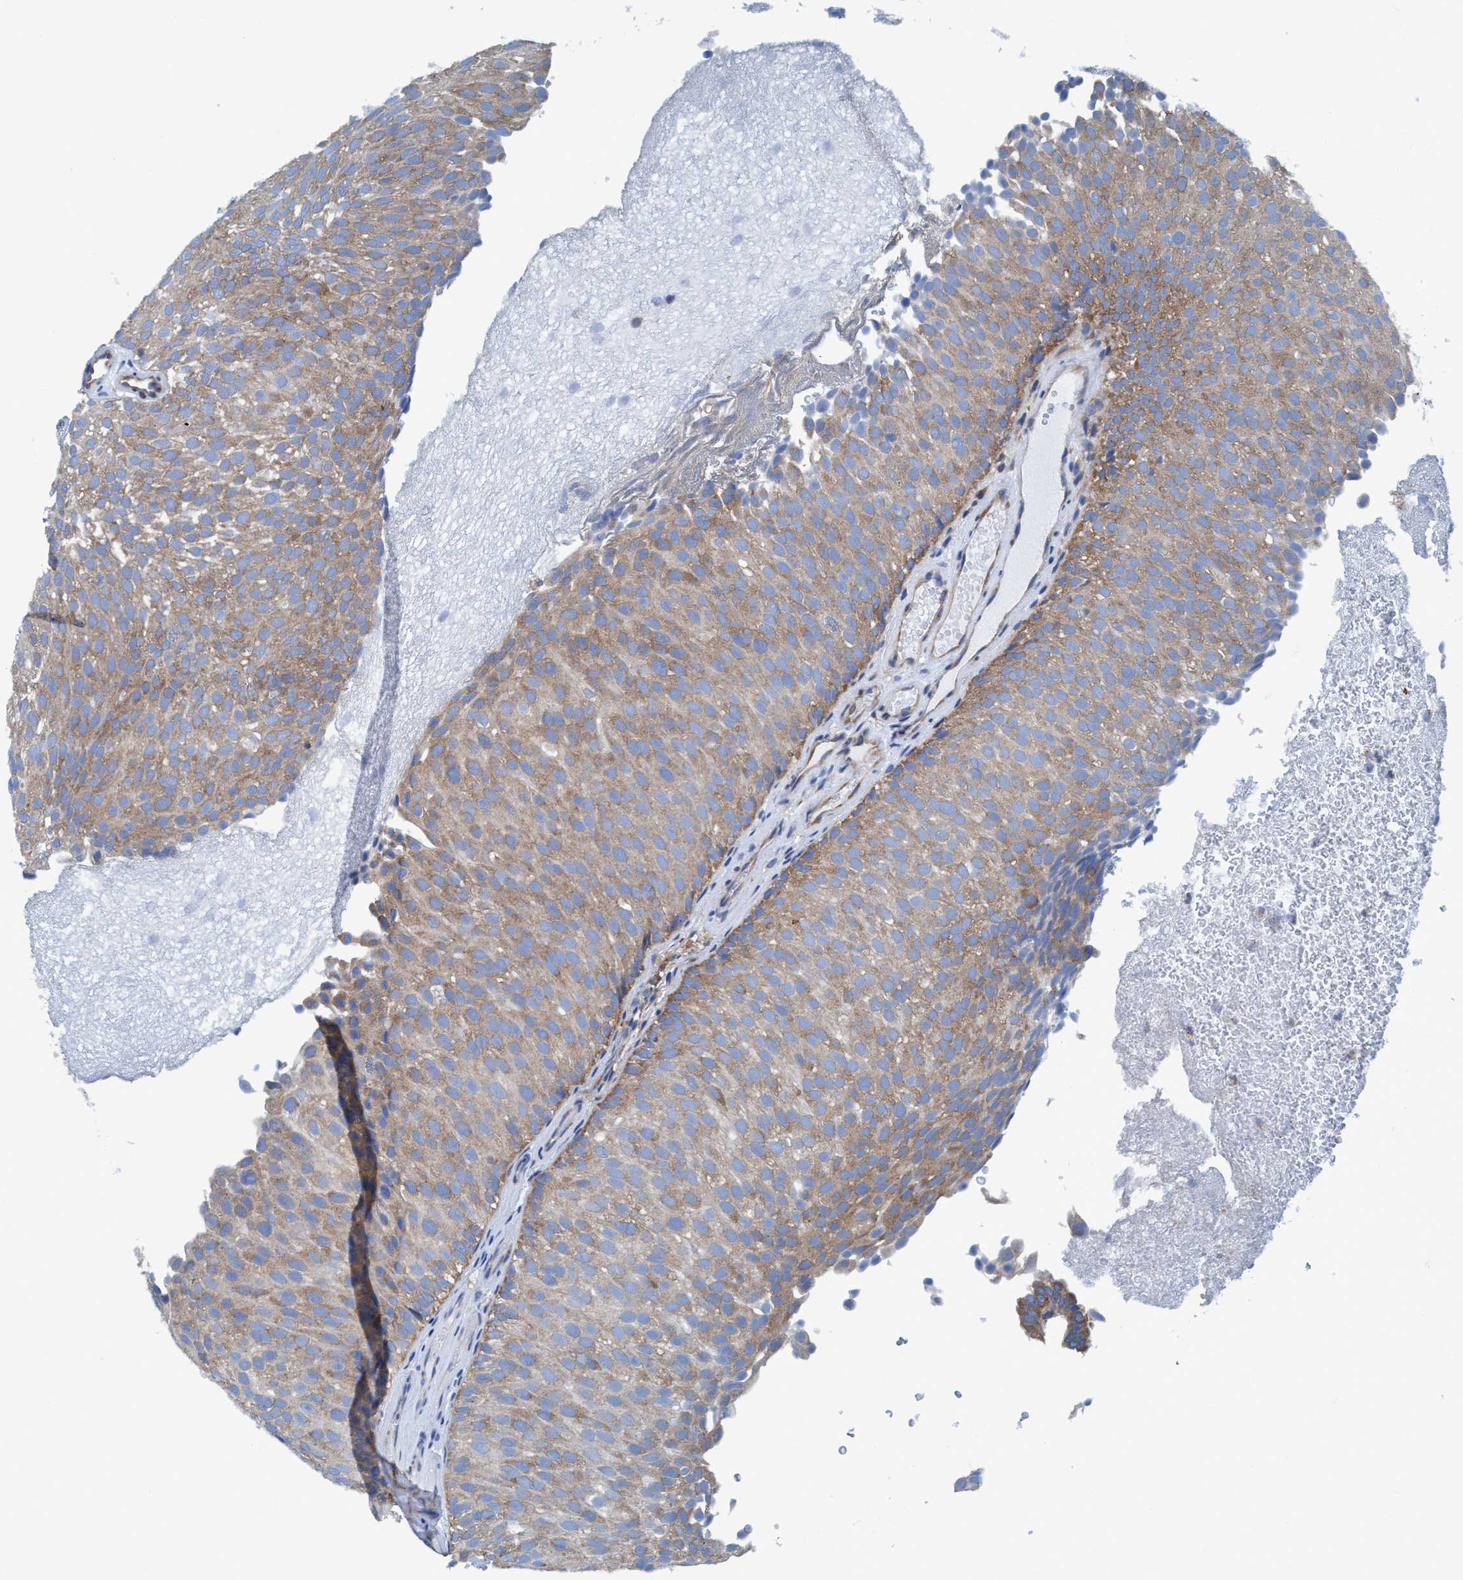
{"staining": {"intensity": "weak", "quantity": ">75%", "location": "cytoplasmic/membranous"}, "tissue": "urothelial cancer", "cell_type": "Tumor cells", "image_type": "cancer", "snomed": [{"axis": "morphology", "description": "Urothelial carcinoma, Low grade"}, {"axis": "topography", "description": "Urinary bladder"}], "caption": "Immunohistochemistry (IHC) (DAB (3,3'-diaminobenzidine)) staining of human urothelial cancer displays weak cytoplasmic/membranous protein staining in approximately >75% of tumor cells.", "gene": "NMT1", "patient": {"sex": "male", "age": 78}}